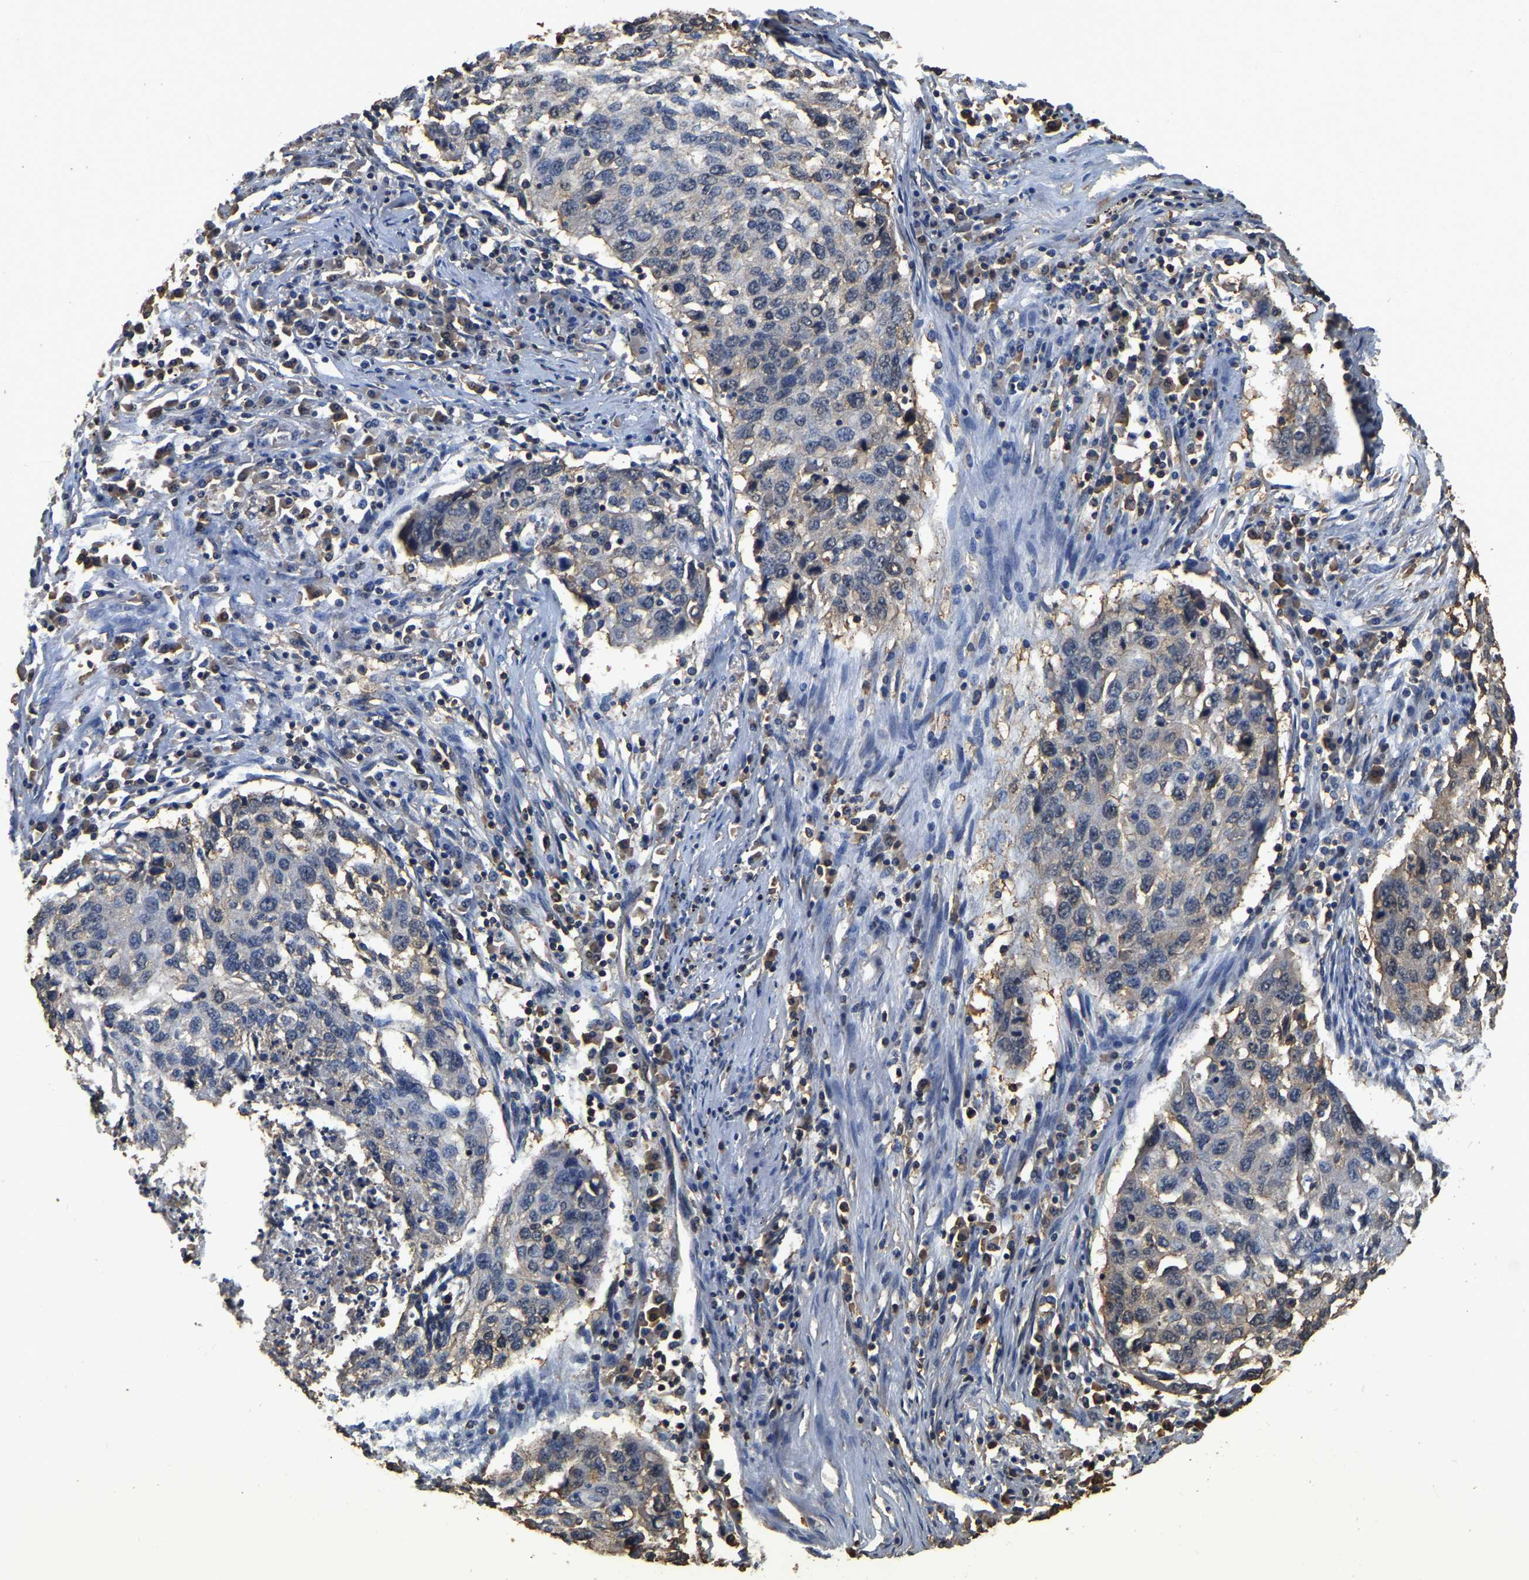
{"staining": {"intensity": "negative", "quantity": "none", "location": "none"}, "tissue": "lung cancer", "cell_type": "Tumor cells", "image_type": "cancer", "snomed": [{"axis": "morphology", "description": "Squamous cell carcinoma, NOS"}, {"axis": "topography", "description": "Lung"}], "caption": "Protein analysis of squamous cell carcinoma (lung) shows no significant staining in tumor cells.", "gene": "LDHB", "patient": {"sex": "female", "age": 63}}